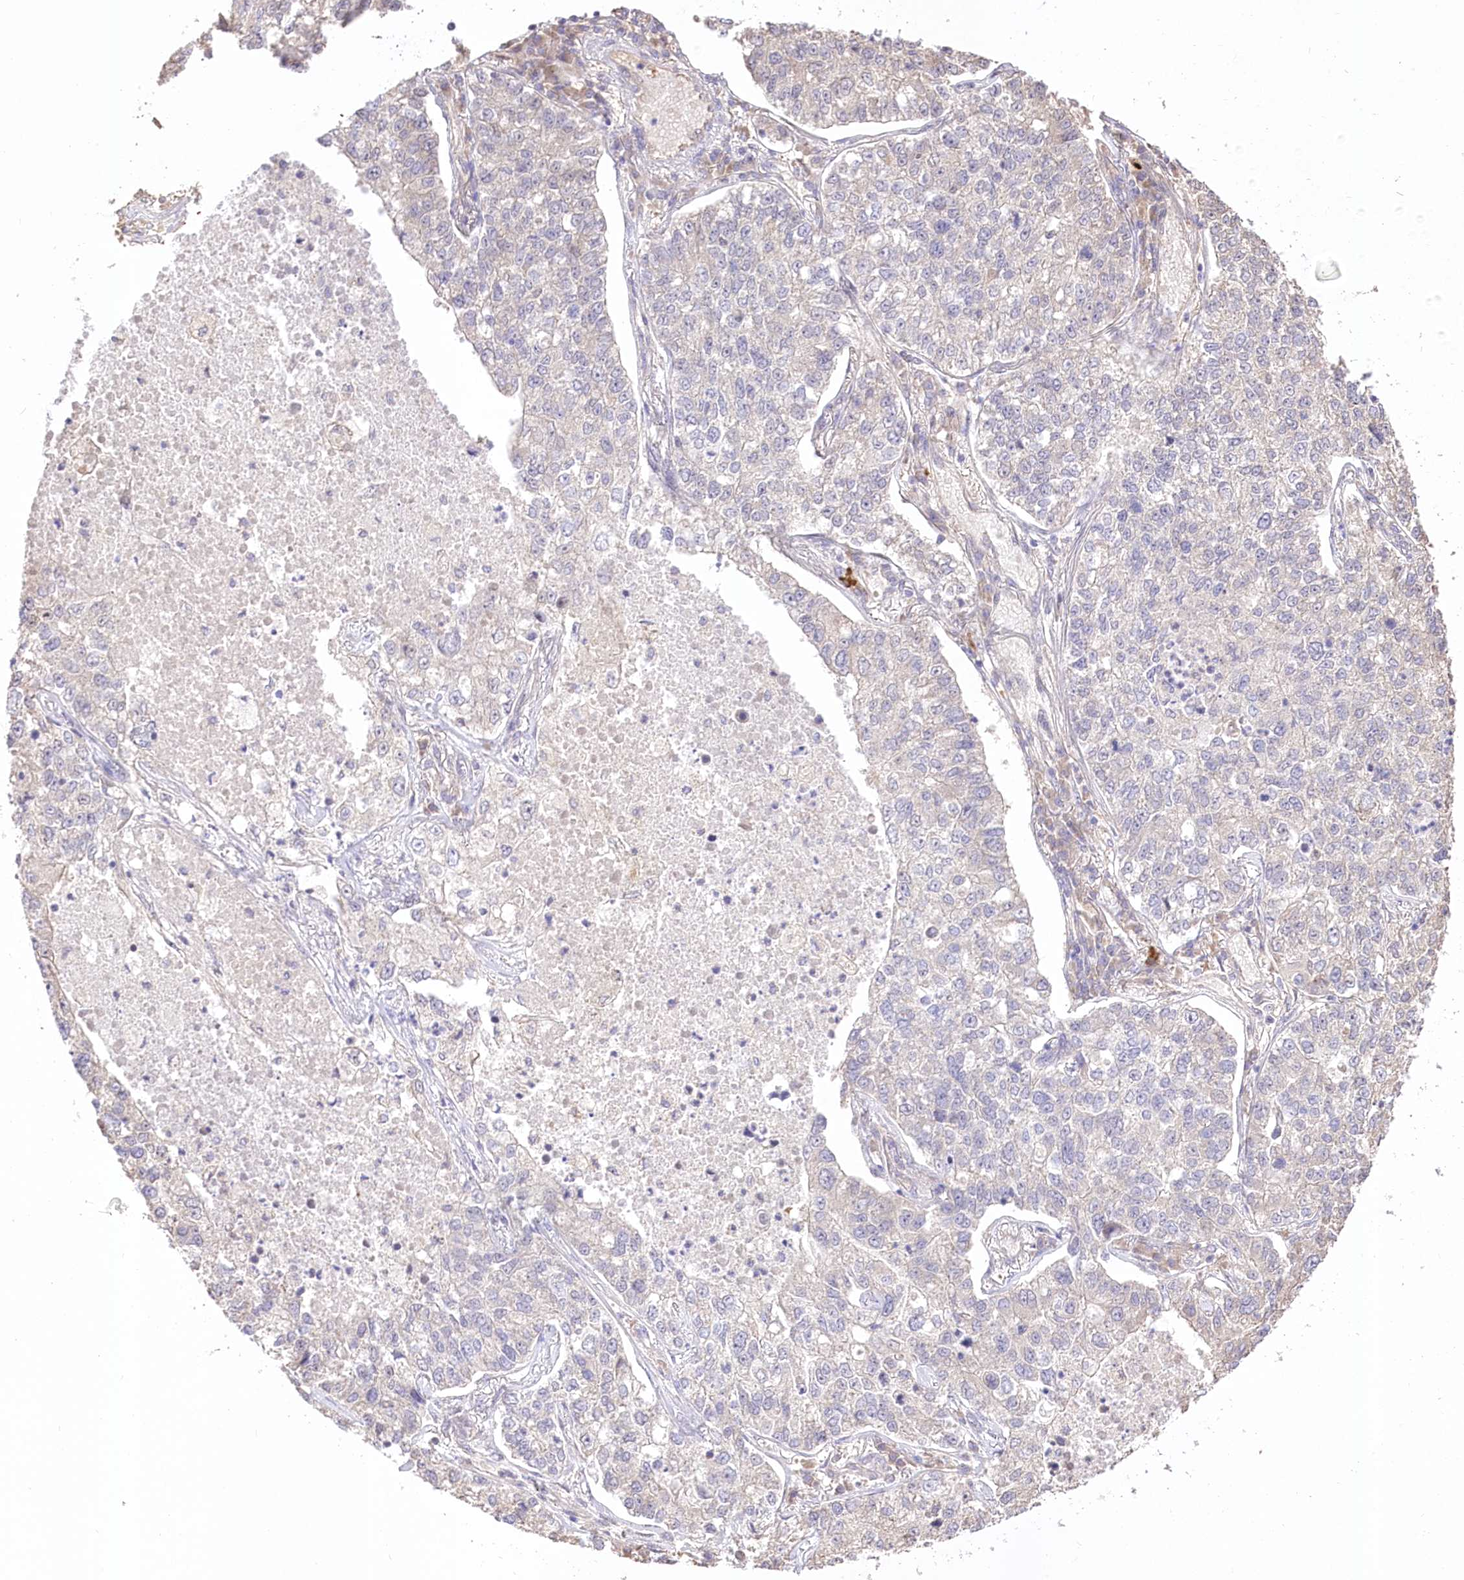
{"staining": {"intensity": "negative", "quantity": "none", "location": "none"}, "tissue": "lung cancer", "cell_type": "Tumor cells", "image_type": "cancer", "snomed": [{"axis": "morphology", "description": "Adenocarcinoma, NOS"}, {"axis": "topography", "description": "Lung"}], "caption": "Lung adenocarcinoma stained for a protein using immunohistochemistry shows no staining tumor cells.", "gene": "R3HDM2", "patient": {"sex": "male", "age": 49}}